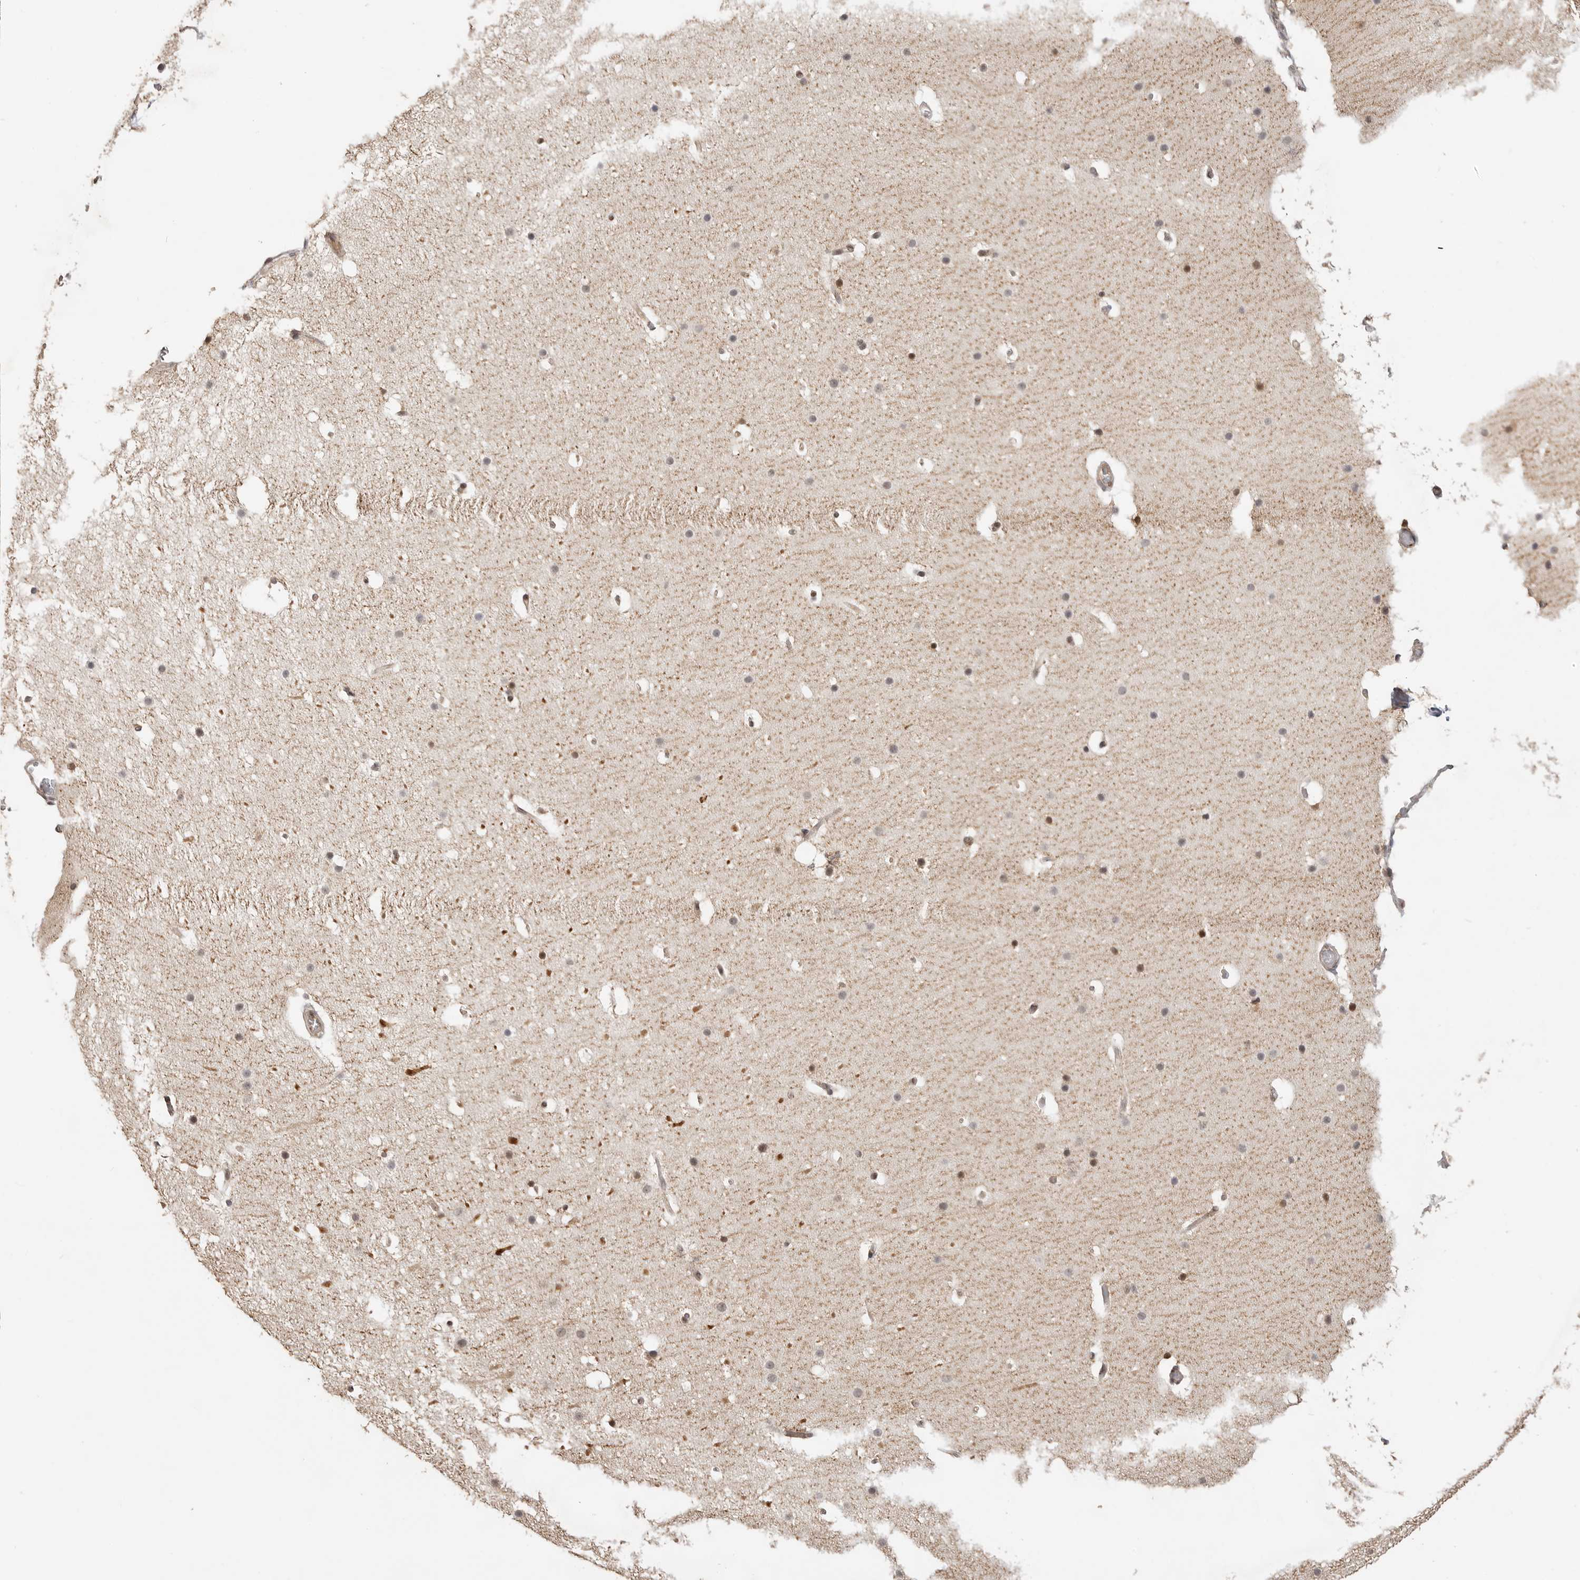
{"staining": {"intensity": "moderate", "quantity": "<25%", "location": "nuclear"}, "tissue": "cerebellum", "cell_type": "Cells in granular layer", "image_type": "normal", "snomed": [{"axis": "morphology", "description": "Normal tissue, NOS"}, {"axis": "topography", "description": "Cerebellum"}], "caption": "Moderate nuclear protein positivity is seen in approximately <25% of cells in granular layer in cerebellum. The staining is performed using DAB brown chromogen to label protein expression. The nuclei are counter-stained blue using hematoxylin.", "gene": "ALKAL1", "patient": {"sex": "male", "age": 57}}